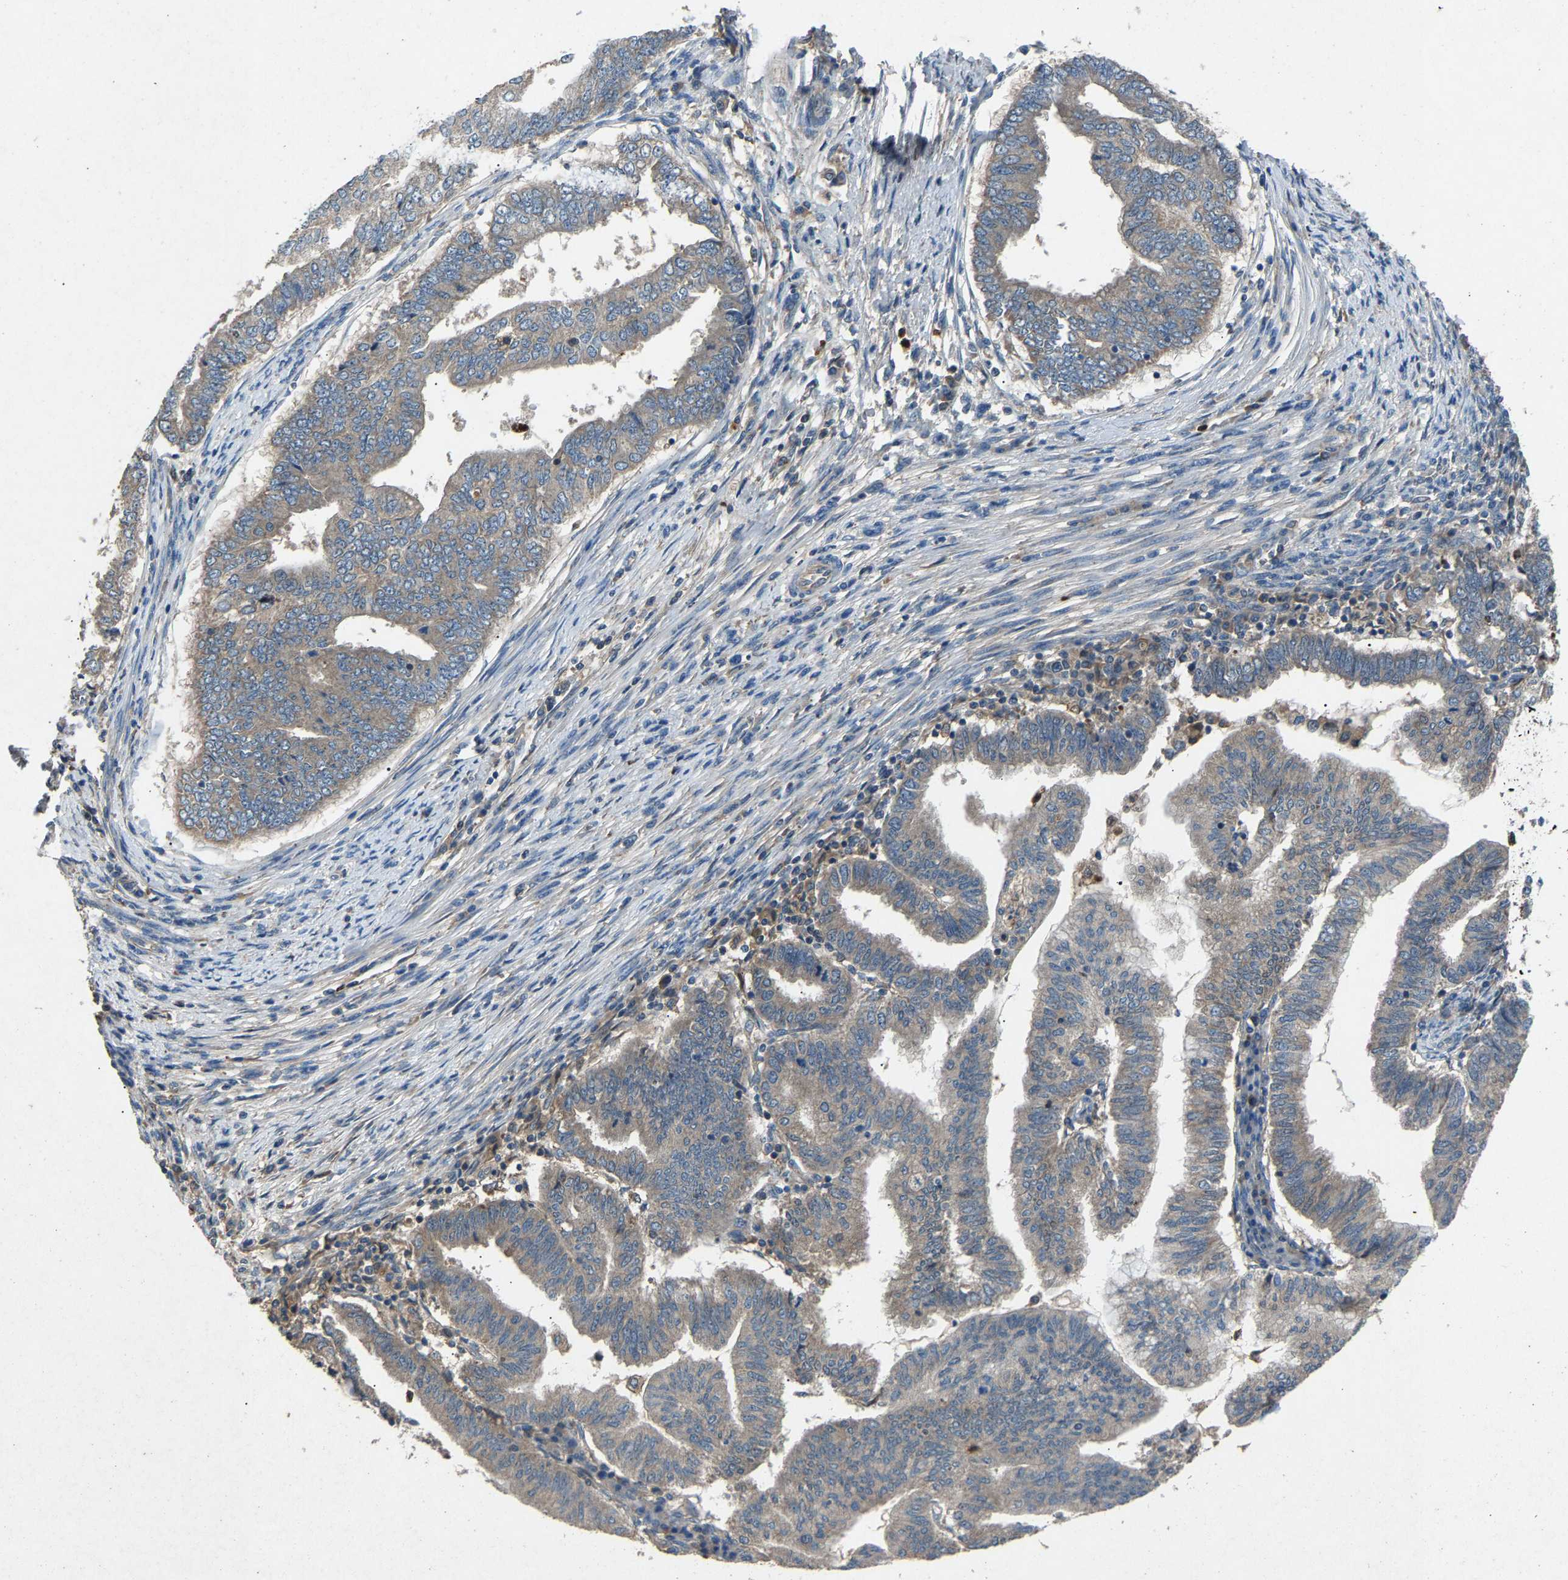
{"staining": {"intensity": "negative", "quantity": "none", "location": "none"}, "tissue": "endometrial cancer", "cell_type": "Tumor cells", "image_type": "cancer", "snomed": [{"axis": "morphology", "description": "Polyp, NOS"}, {"axis": "morphology", "description": "Adenocarcinoma, NOS"}, {"axis": "morphology", "description": "Adenoma, NOS"}, {"axis": "topography", "description": "Endometrium"}], "caption": "Endometrial adenocarcinoma was stained to show a protein in brown. There is no significant staining in tumor cells.", "gene": "PPID", "patient": {"sex": "female", "age": 79}}